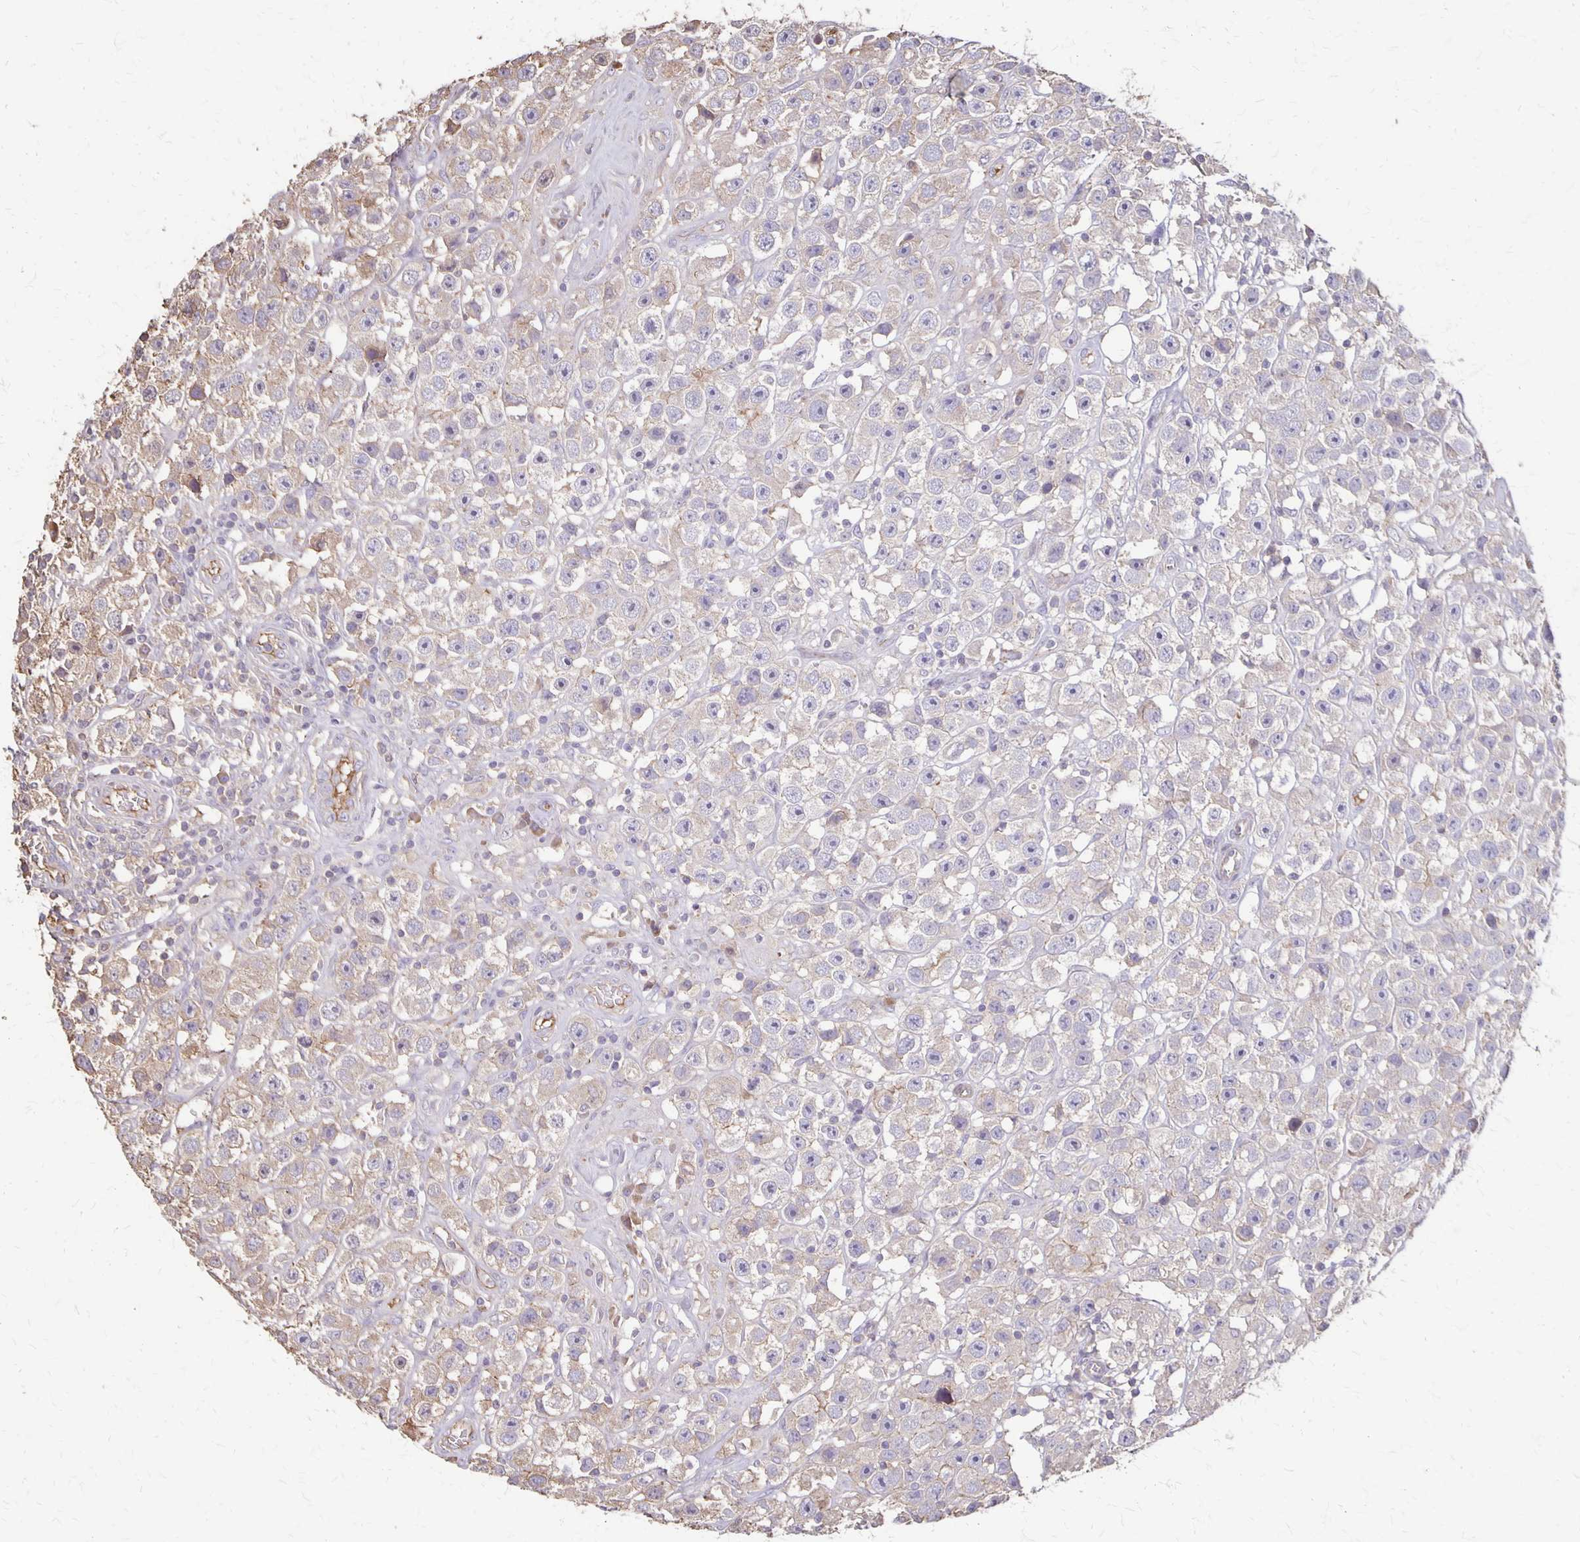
{"staining": {"intensity": "weak", "quantity": "25%-75%", "location": "cytoplasmic/membranous"}, "tissue": "testis cancer", "cell_type": "Tumor cells", "image_type": "cancer", "snomed": [{"axis": "morphology", "description": "Seminoma, NOS"}, {"axis": "topography", "description": "Testis"}], "caption": "The histopathology image shows staining of testis cancer (seminoma), revealing weak cytoplasmic/membranous protein staining (brown color) within tumor cells.", "gene": "PROM2", "patient": {"sex": "male", "age": 45}}